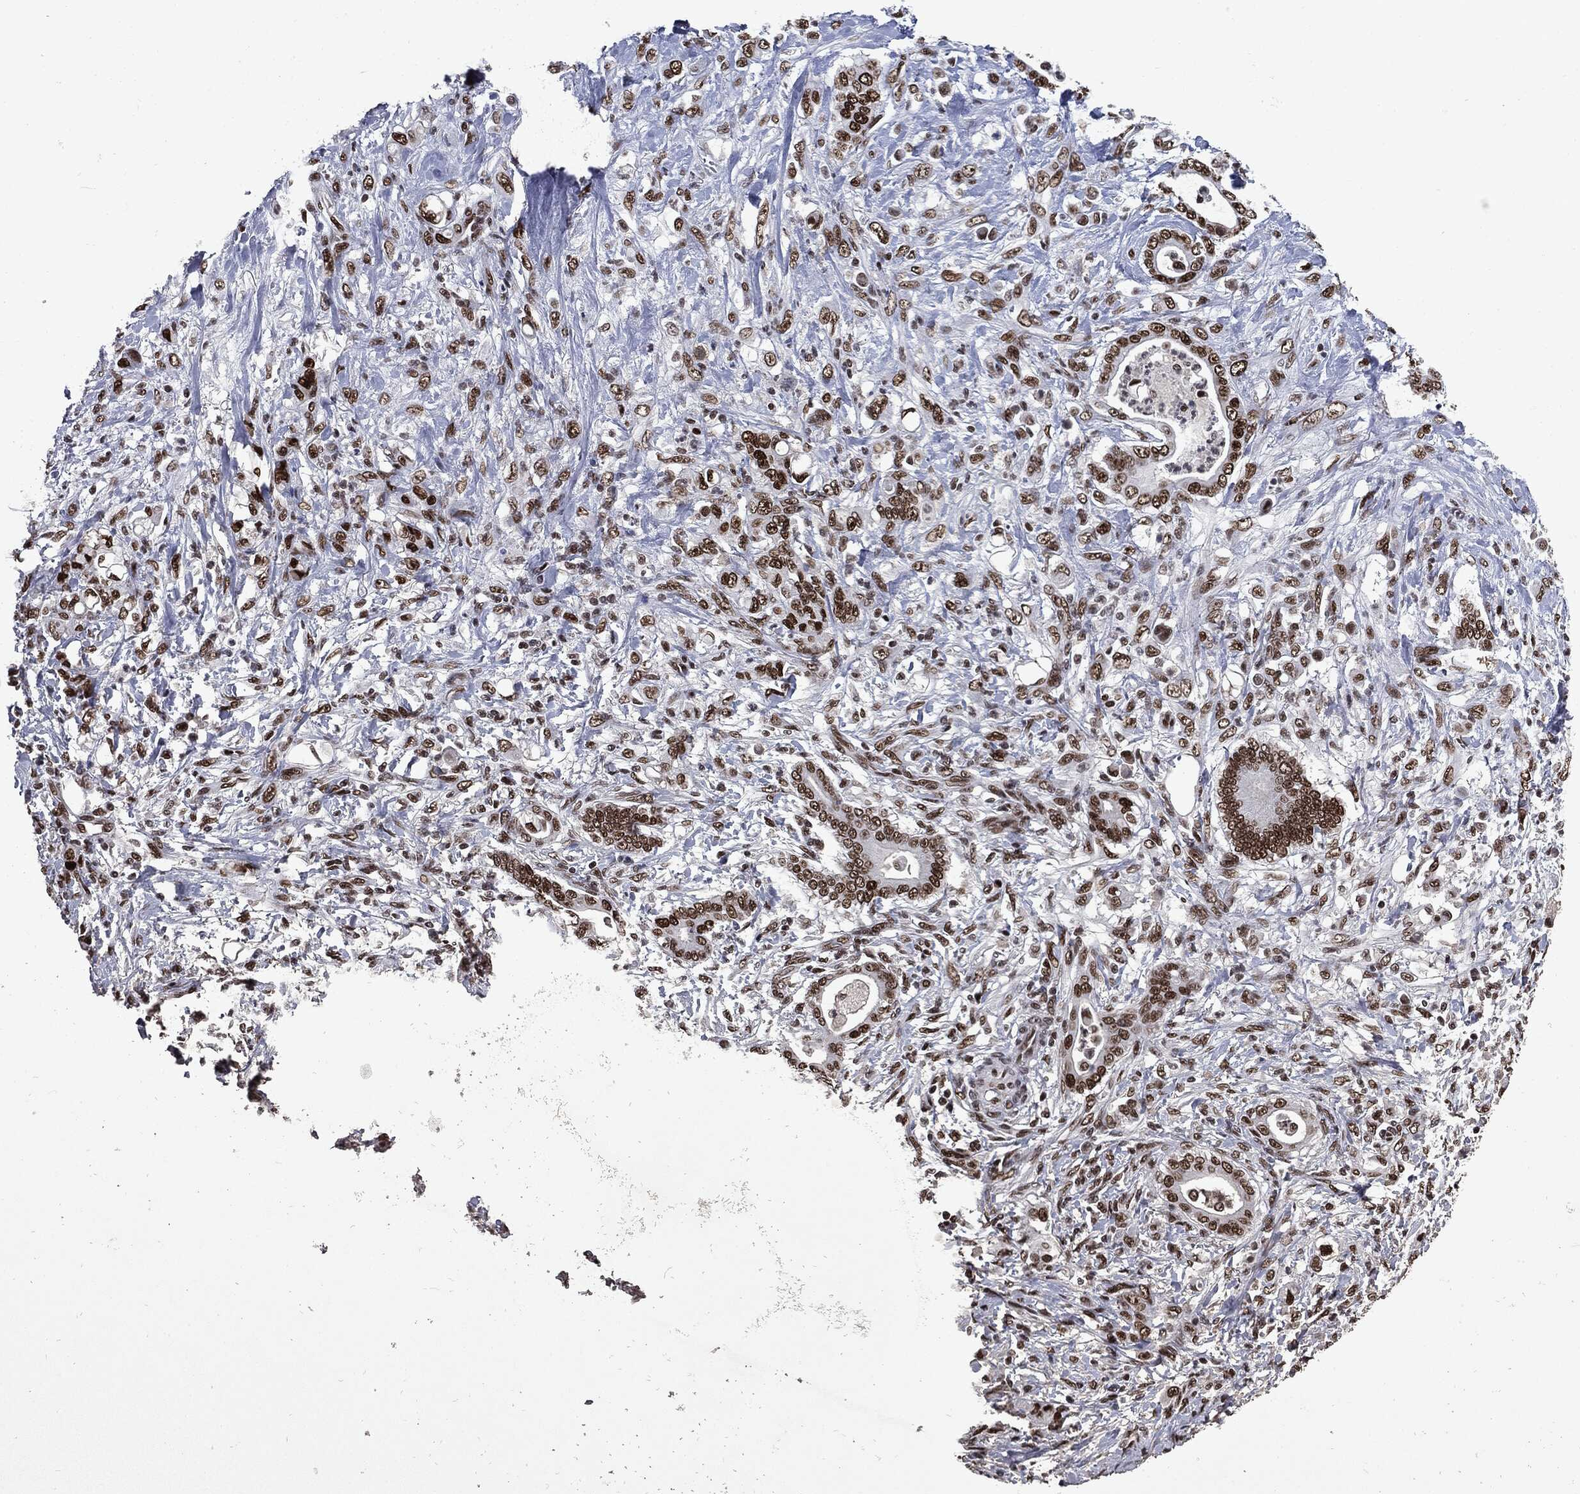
{"staining": {"intensity": "strong", "quantity": ">75%", "location": "nuclear"}, "tissue": "stomach cancer", "cell_type": "Tumor cells", "image_type": "cancer", "snomed": [{"axis": "morphology", "description": "Adenocarcinoma, NOS"}, {"axis": "topography", "description": "Stomach"}], "caption": "Strong nuclear protein staining is present in about >75% of tumor cells in stomach cancer.", "gene": "MSH2", "patient": {"sex": "female", "age": 79}}